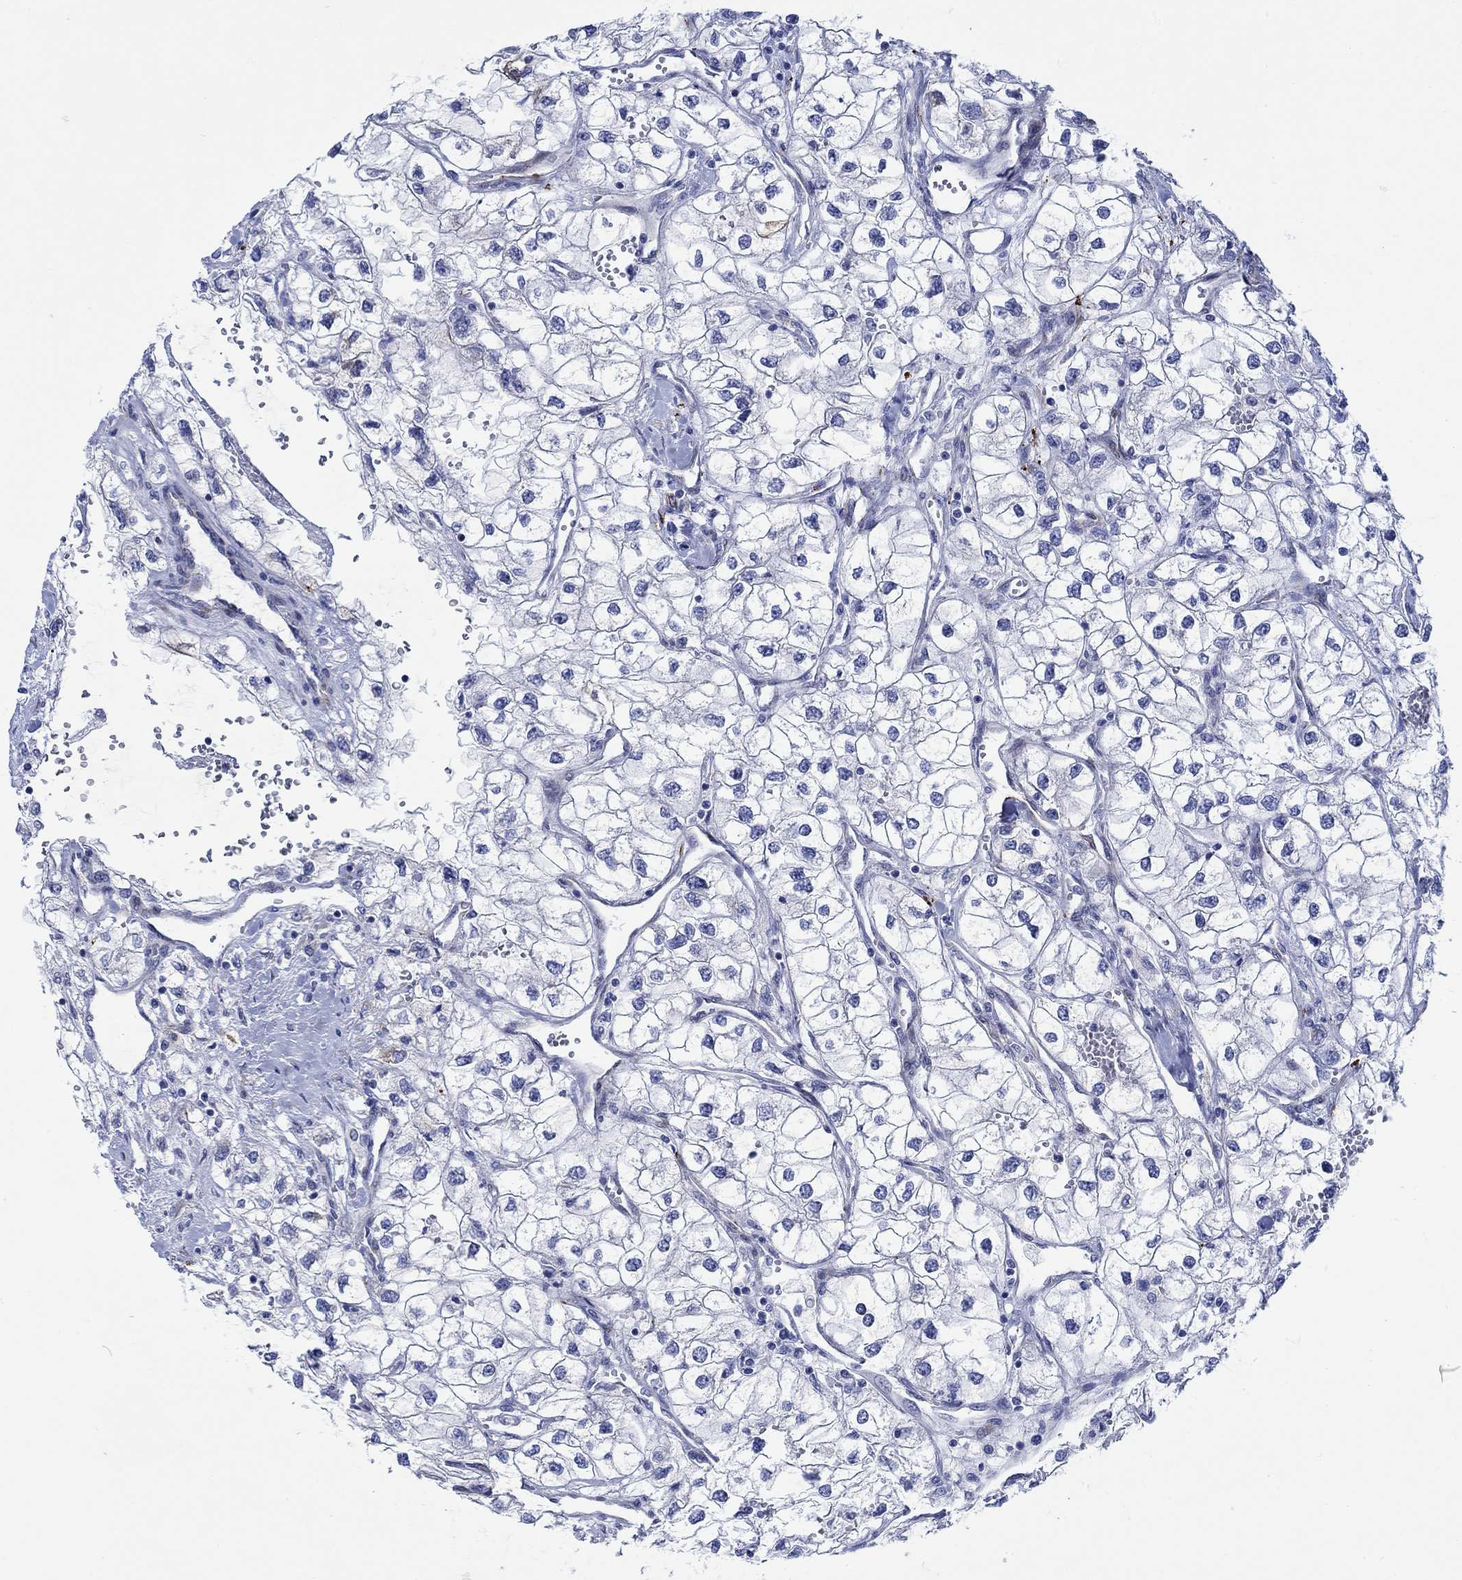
{"staining": {"intensity": "negative", "quantity": "none", "location": "none"}, "tissue": "renal cancer", "cell_type": "Tumor cells", "image_type": "cancer", "snomed": [{"axis": "morphology", "description": "Adenocarcinoma, NOS"}, {"axis": "topography", "description": "Kidney"}], "caption": "Tumor cells show no significant protein positivity in renal cancer. (Brightfield microscopy of DAB (3,3'-diaminobenzidine) immunohistochemistry at high magnification).", "gene": "KSR2", "patient": {"sex": "male", "age": 59}}